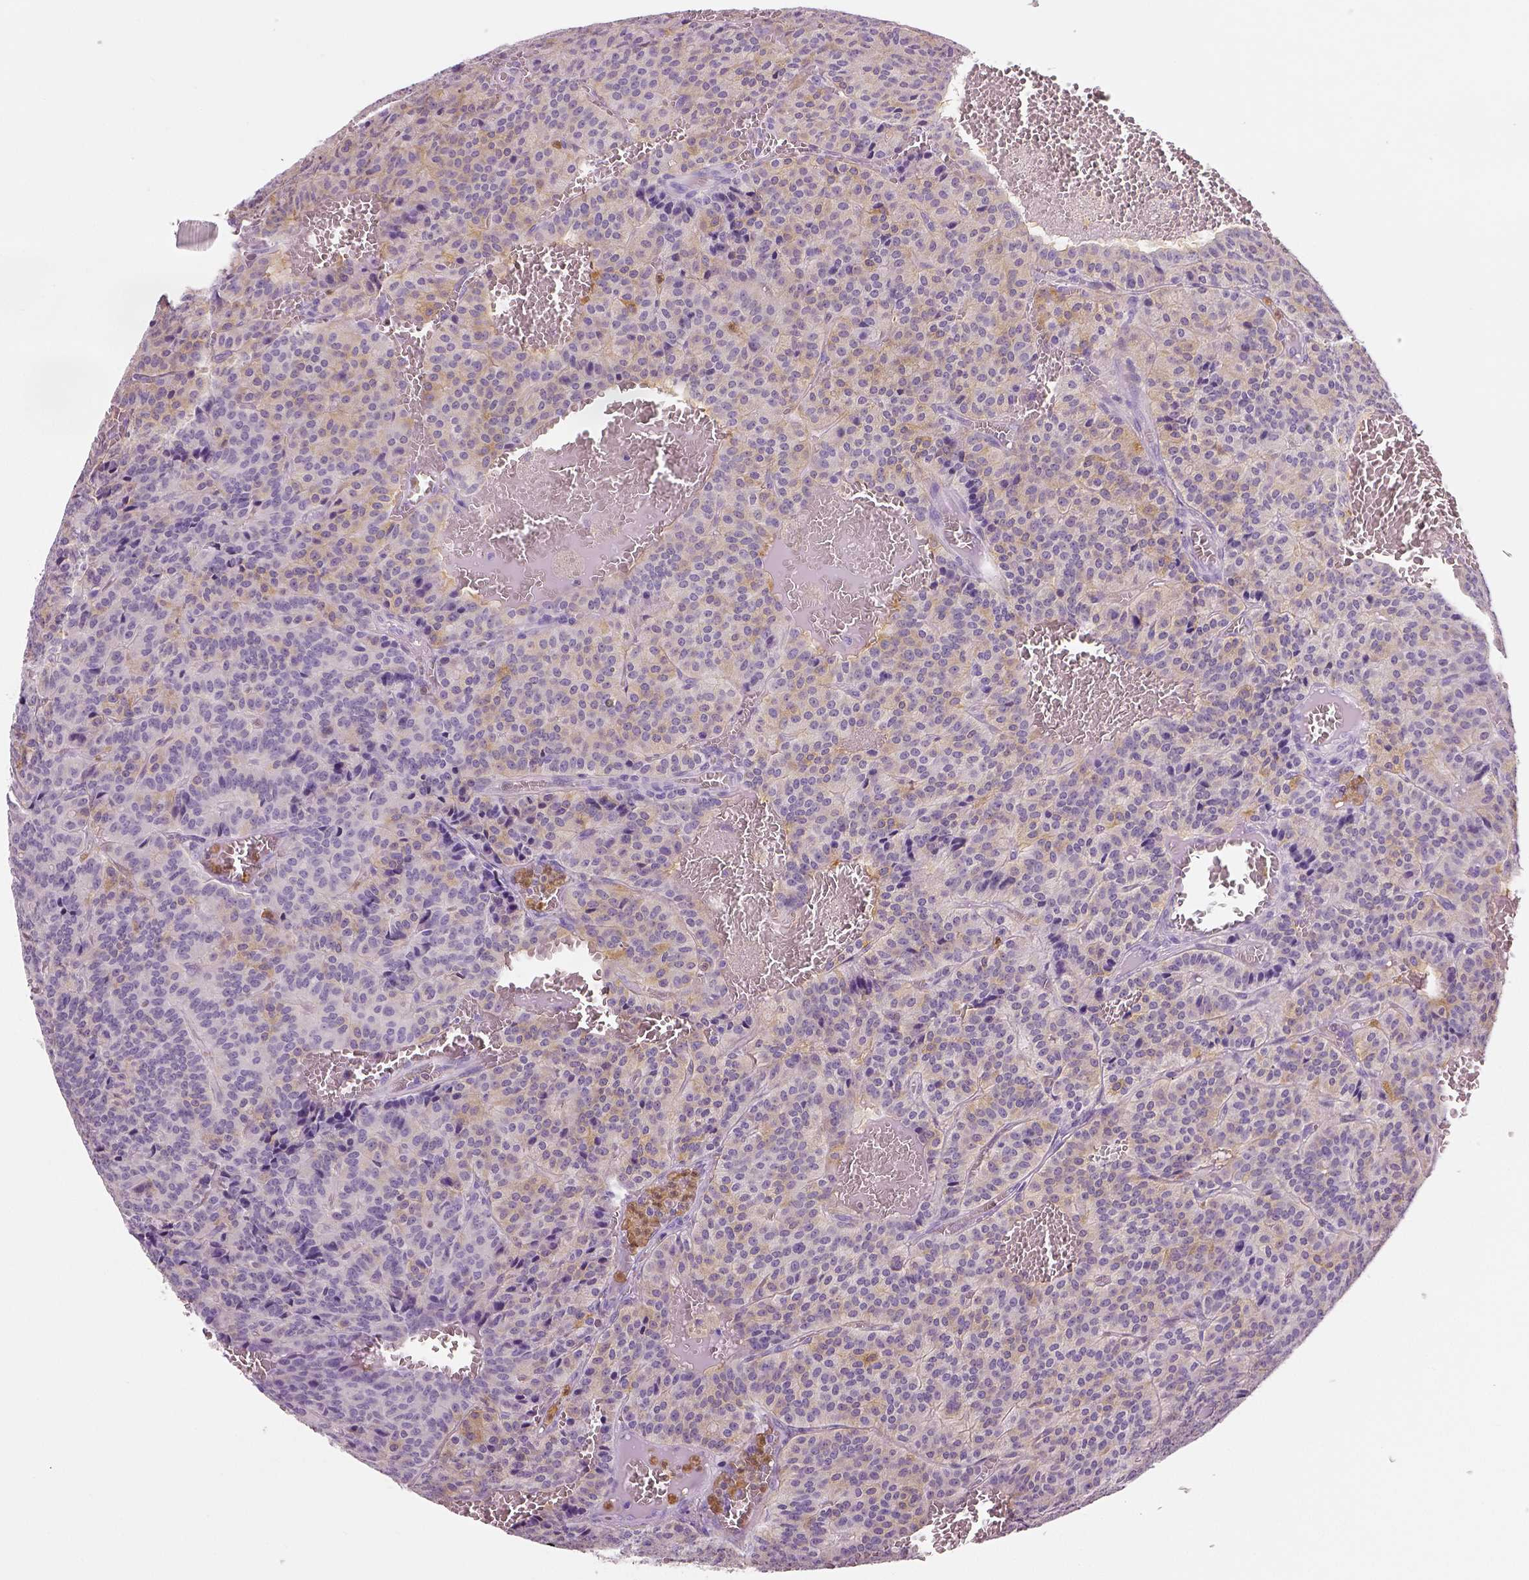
{"staining": {"intensity": "moderate", "quantity": "<25%", "location": "cytoplasmic/membranous"}, "tissue": "carcinoid", "cell_type": "Tumor cells", "image_type": "cancer", "snomed": [{"axis": "morphology", "description": "Carcinoid, malignant, NOS"}, {"axis": "topography", "description": "Lung"}], "caption": "Brown immunohistochemical staining in malignant carcinoid exhibits moderate cytoplasmic/membranous positivity in approximately <25% of tumor cells.", "gene": "NECAB2", "patient": {"sex": "male", "age": 70}}